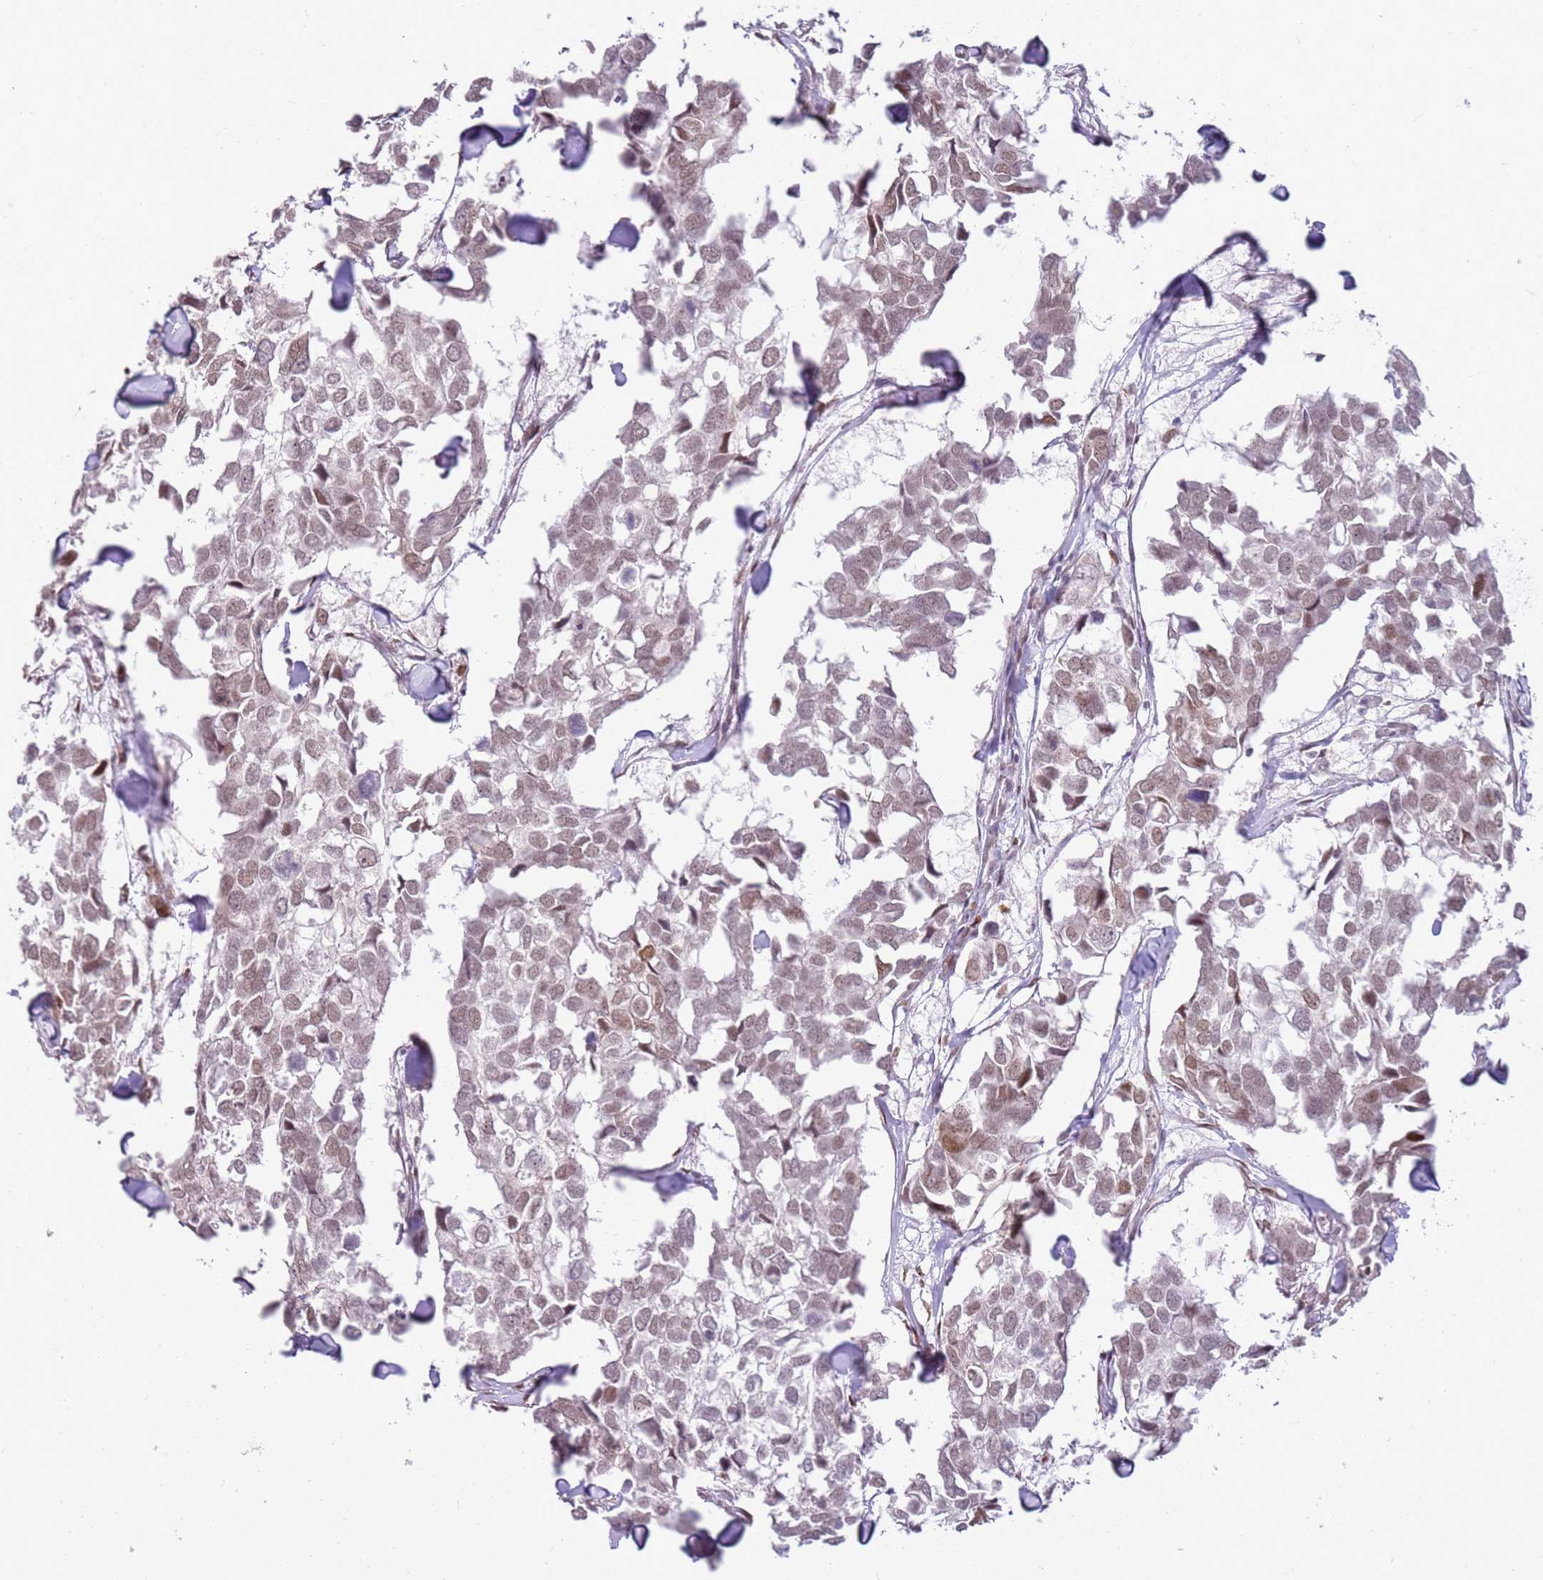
{"staining": {"intensity": "moderate", "quantity": "<25%", "location": "nuclear"}, "tissue": "breast cancer", "cell_type": "Tumor cells", "image_type": "cancer", "snomed": [{"axis": "morphology", "description": "Duct carcinoma"}, {"axis": "topography", "description": "Breast"}], "caption": "Protein expression analysis of human breast cancer (intraductal carcinoma) reveals moderate nuclear positivity in about <25% of tumor cells. The protein is stained brown, and the nuclei are stained in blue (DAB (3,3'-diaminobenzidine) IHC with brightfield microscopy, high magnification).", "gene": "PHC2", "patient": {"sex": "female", "age": 83}}